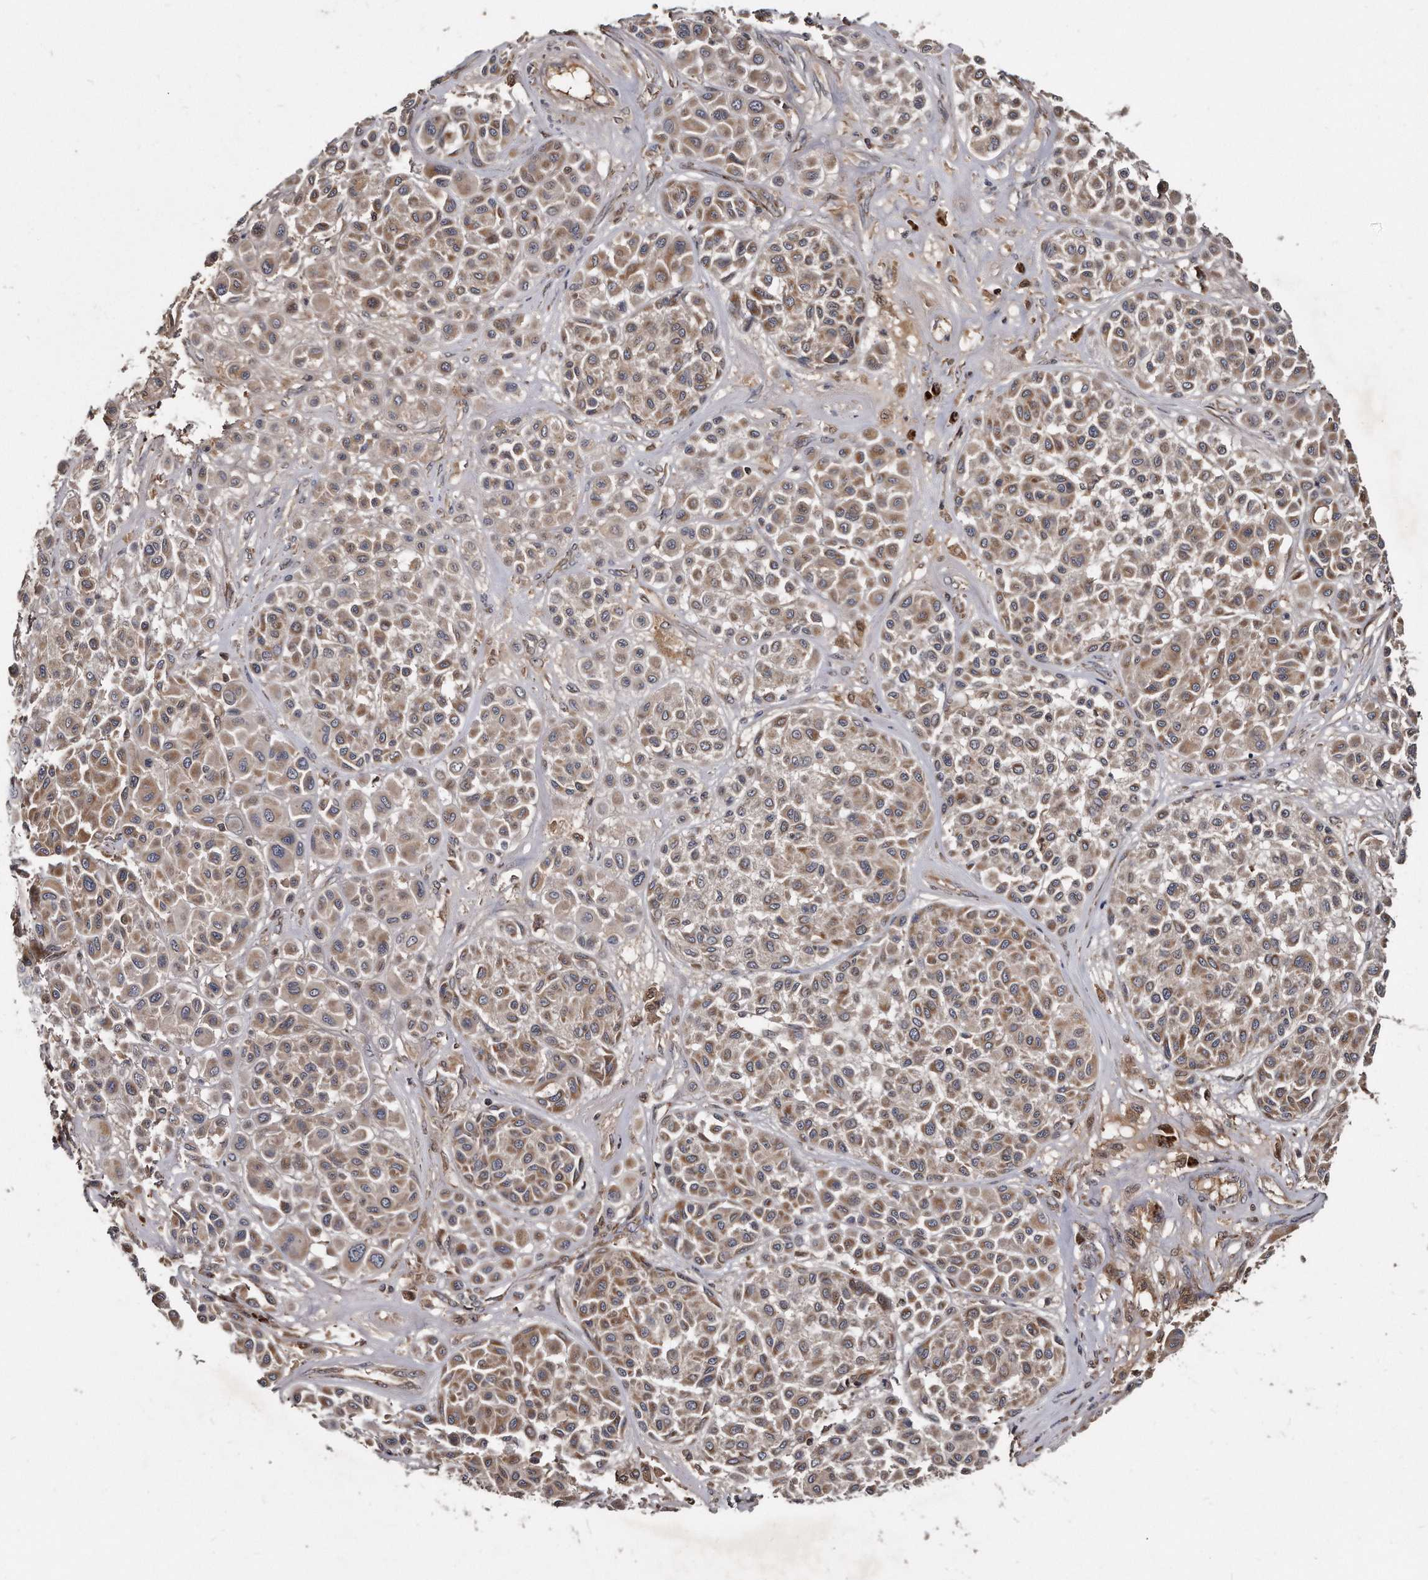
{"staining": {"intensity": "moderate", "quantity": ">75%", "location": "cytoplasmic/membranous"}, "tissue": "melanoma", "cell_type": "Tumor cells", "image_type": "cancer", "snomed": [{"axis": "morphology", "description": "Malignant melanoma, Metastatic site"}, {"axis": "topography", "description": "Soft tissue"}], "caption": "Malignant melanoma (metastatic site) stained with a brown dye exhibits moderate cytoplasmic/membranous positive positivity in about >75% of tumor cells.", "gene": "FAM136A", "patient": {"sex": "male", "age": 41}}